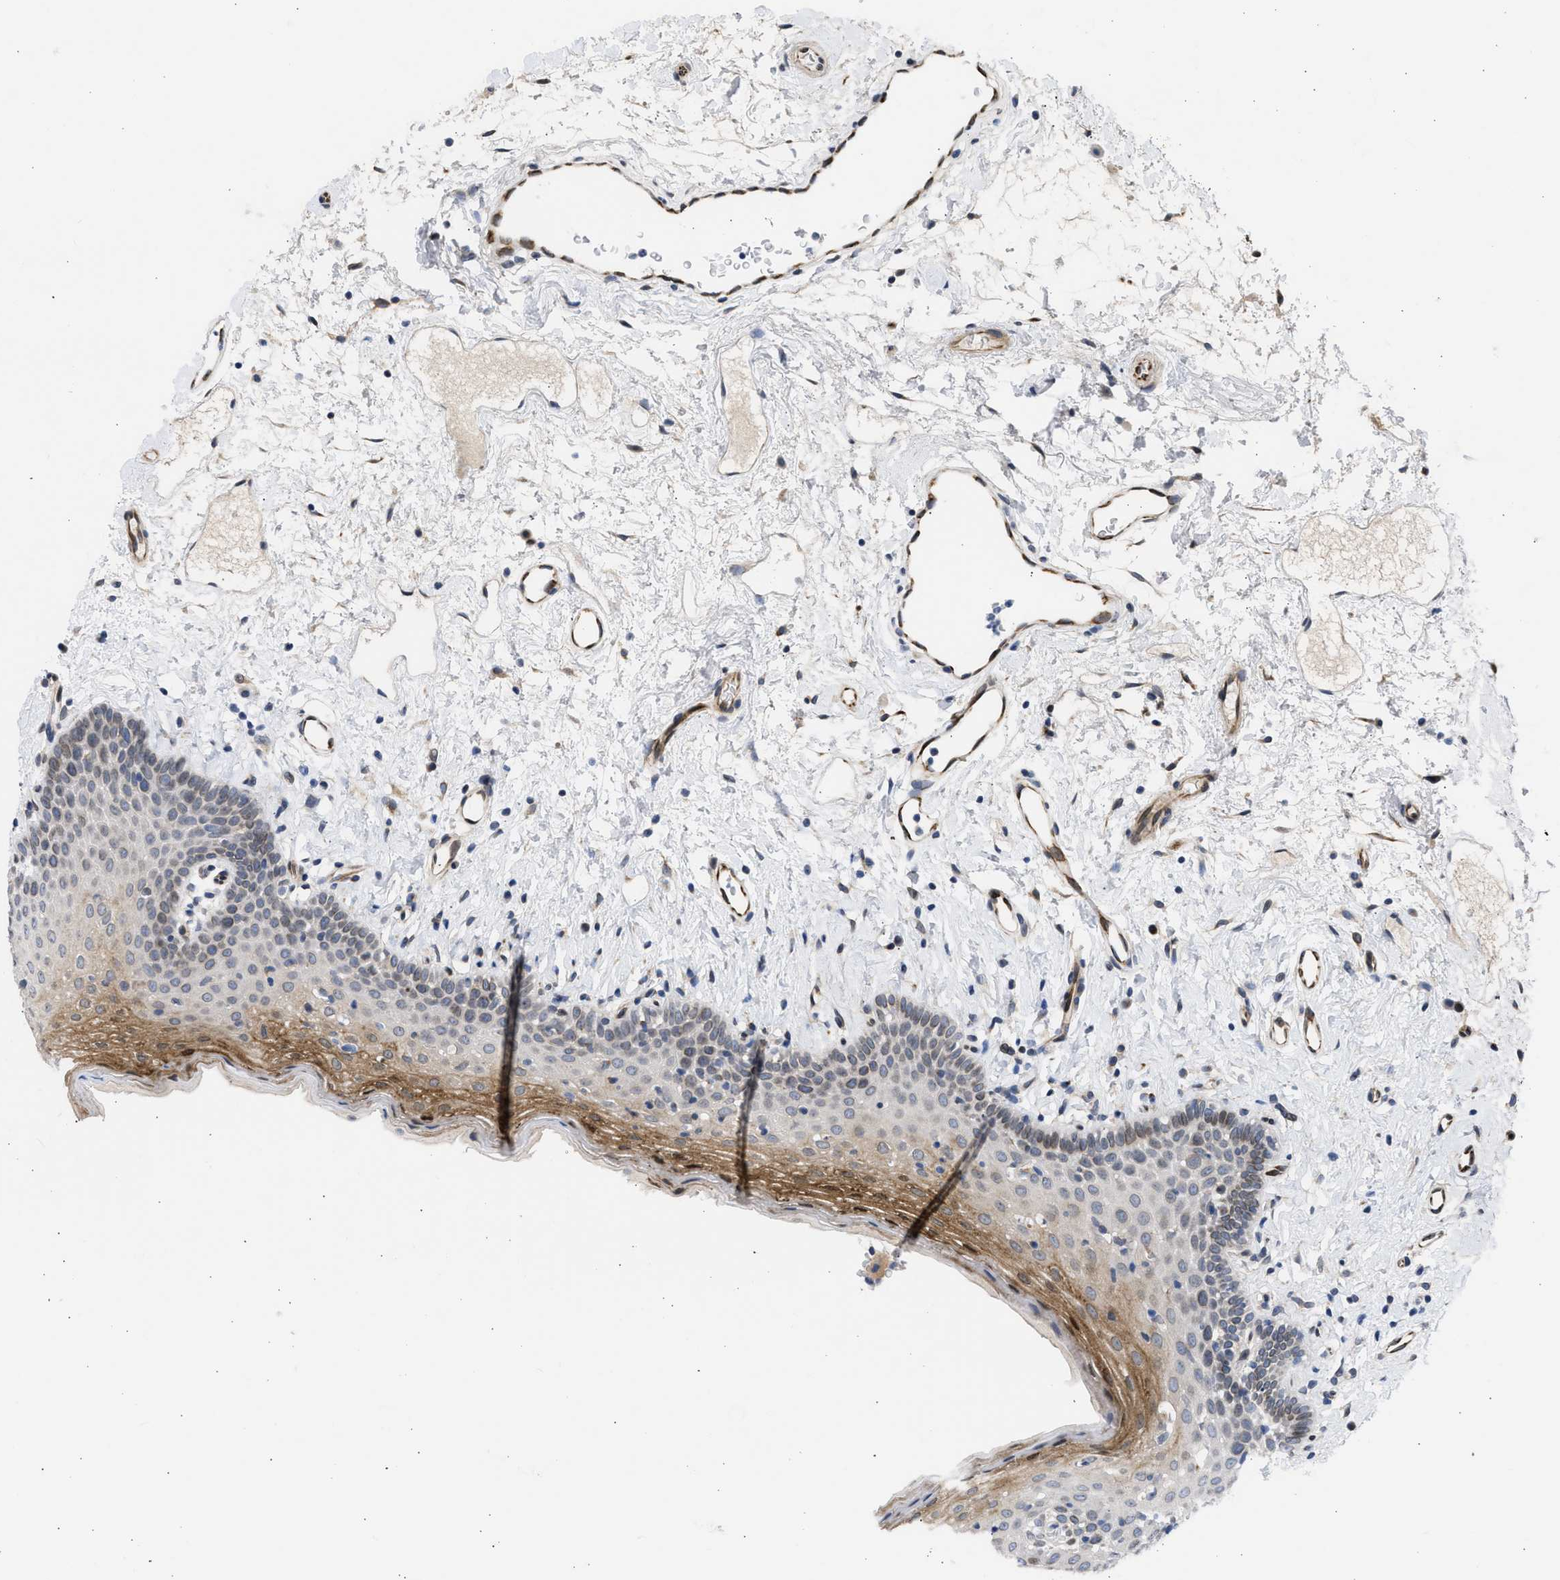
{"staining": {"intensity": "moderate", "quantity": "25%-75%", "location": "cytoplasmic/membranous,nuclear"}, "tissue": "oral mucosa", "cell_type": "Squamous epithelial cells", "image_type": "normal", "snomed": [{"axis": "morphology", "description": "Normal tissue, NOS"}, {"axis": "topography", "description": "Oral tissue"}], "caption": "DAB (3,3'-diaminobenzidine) immunohistochemical staining of benign oral mucosa exhibits moderate cytoplasmic/membranous,nuclear protein staining in approximately 25%-75% of squamous epithelial cells.", "gene": "NUP35", "patient": {"sex": "male", "age": 66}}